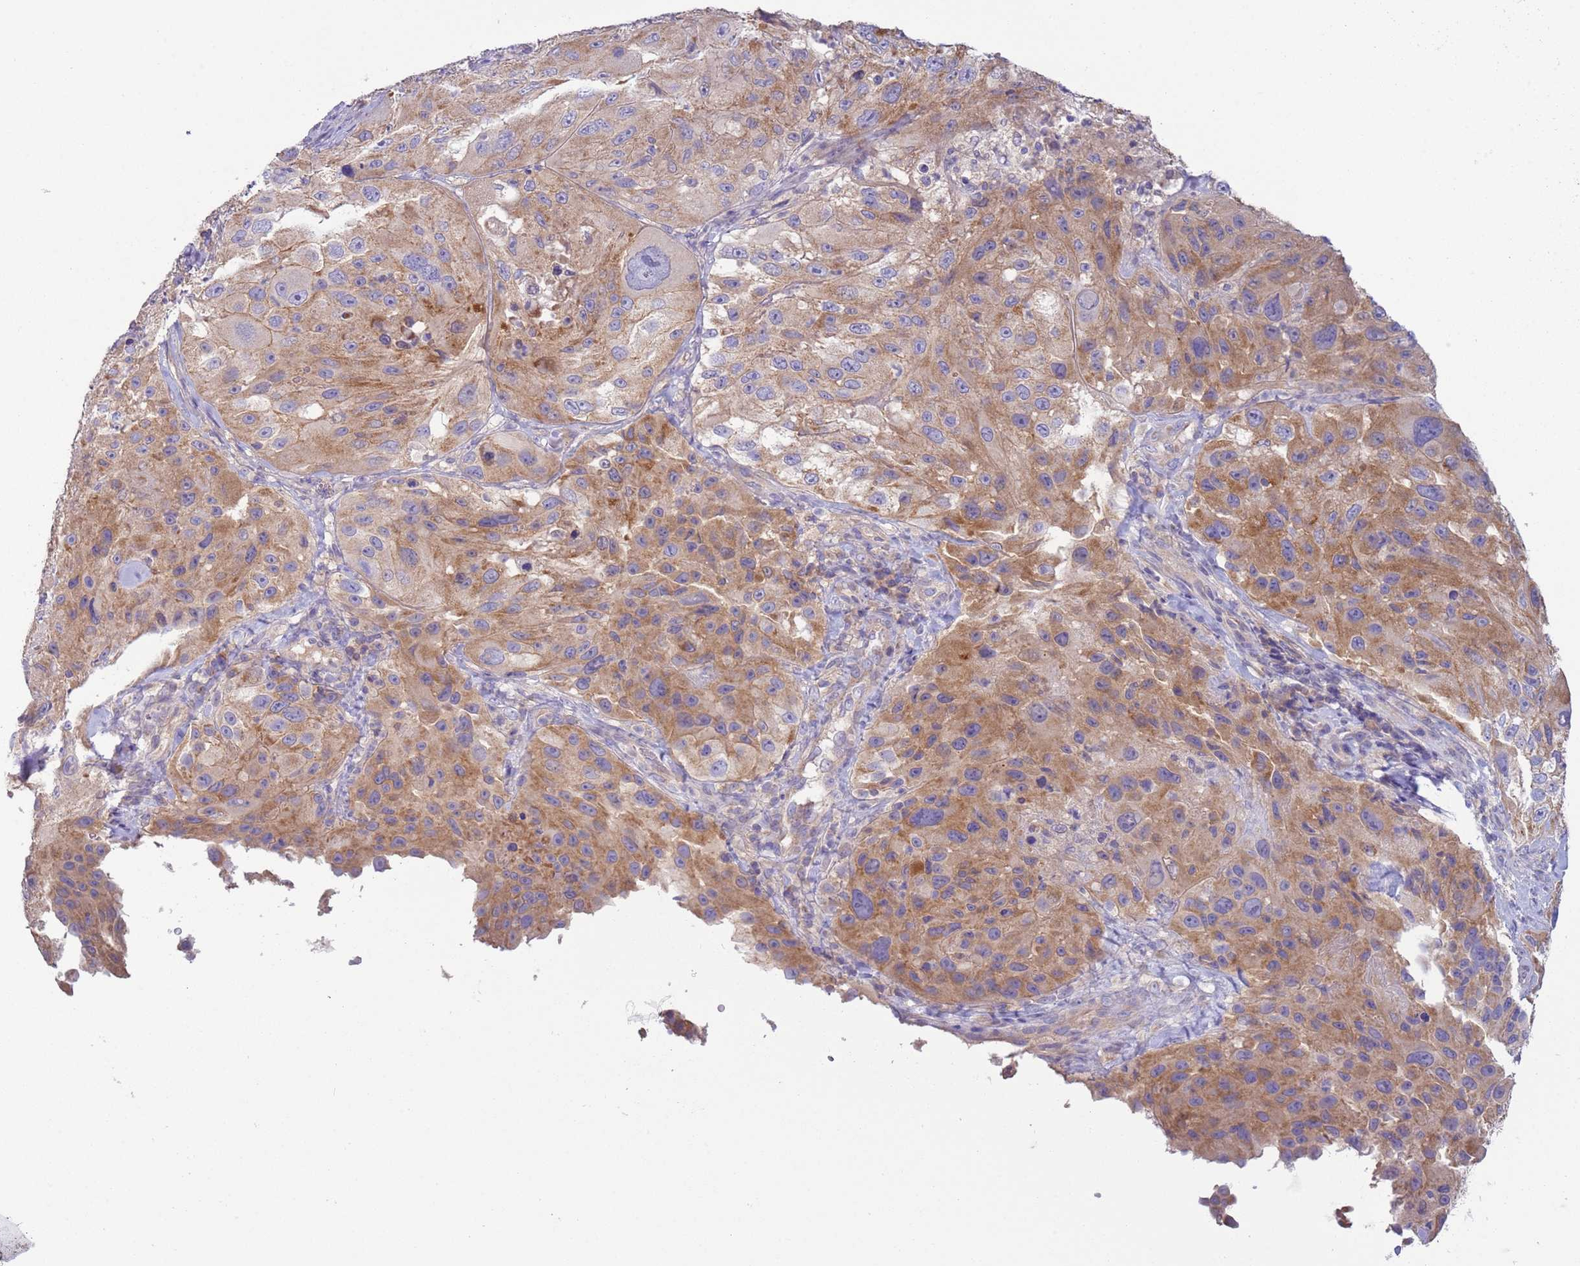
{"staining": {"intensity": "moderate", "quantity": ">75%", "location": "cytoplasmic/membranous"}, "tissue": "melanoma", "cell_type": "Tumor cells", "image_type": "cancer", "snomed": [{"axis": "morphology", "description": "Malignant melanoma, Metastatic site"}, {"axis": "topography", "description": "Lymph node"}], "caption": "IHC micrograph of malignant melanoma (metastatic site) stained for a protein (brown), which exhibits medium levels of moderate cytoplasmic/membranous staining in about >75% of tumor cells.", "gene": "UQCRQ", "patient": {"sex": "male", "age": 62}}